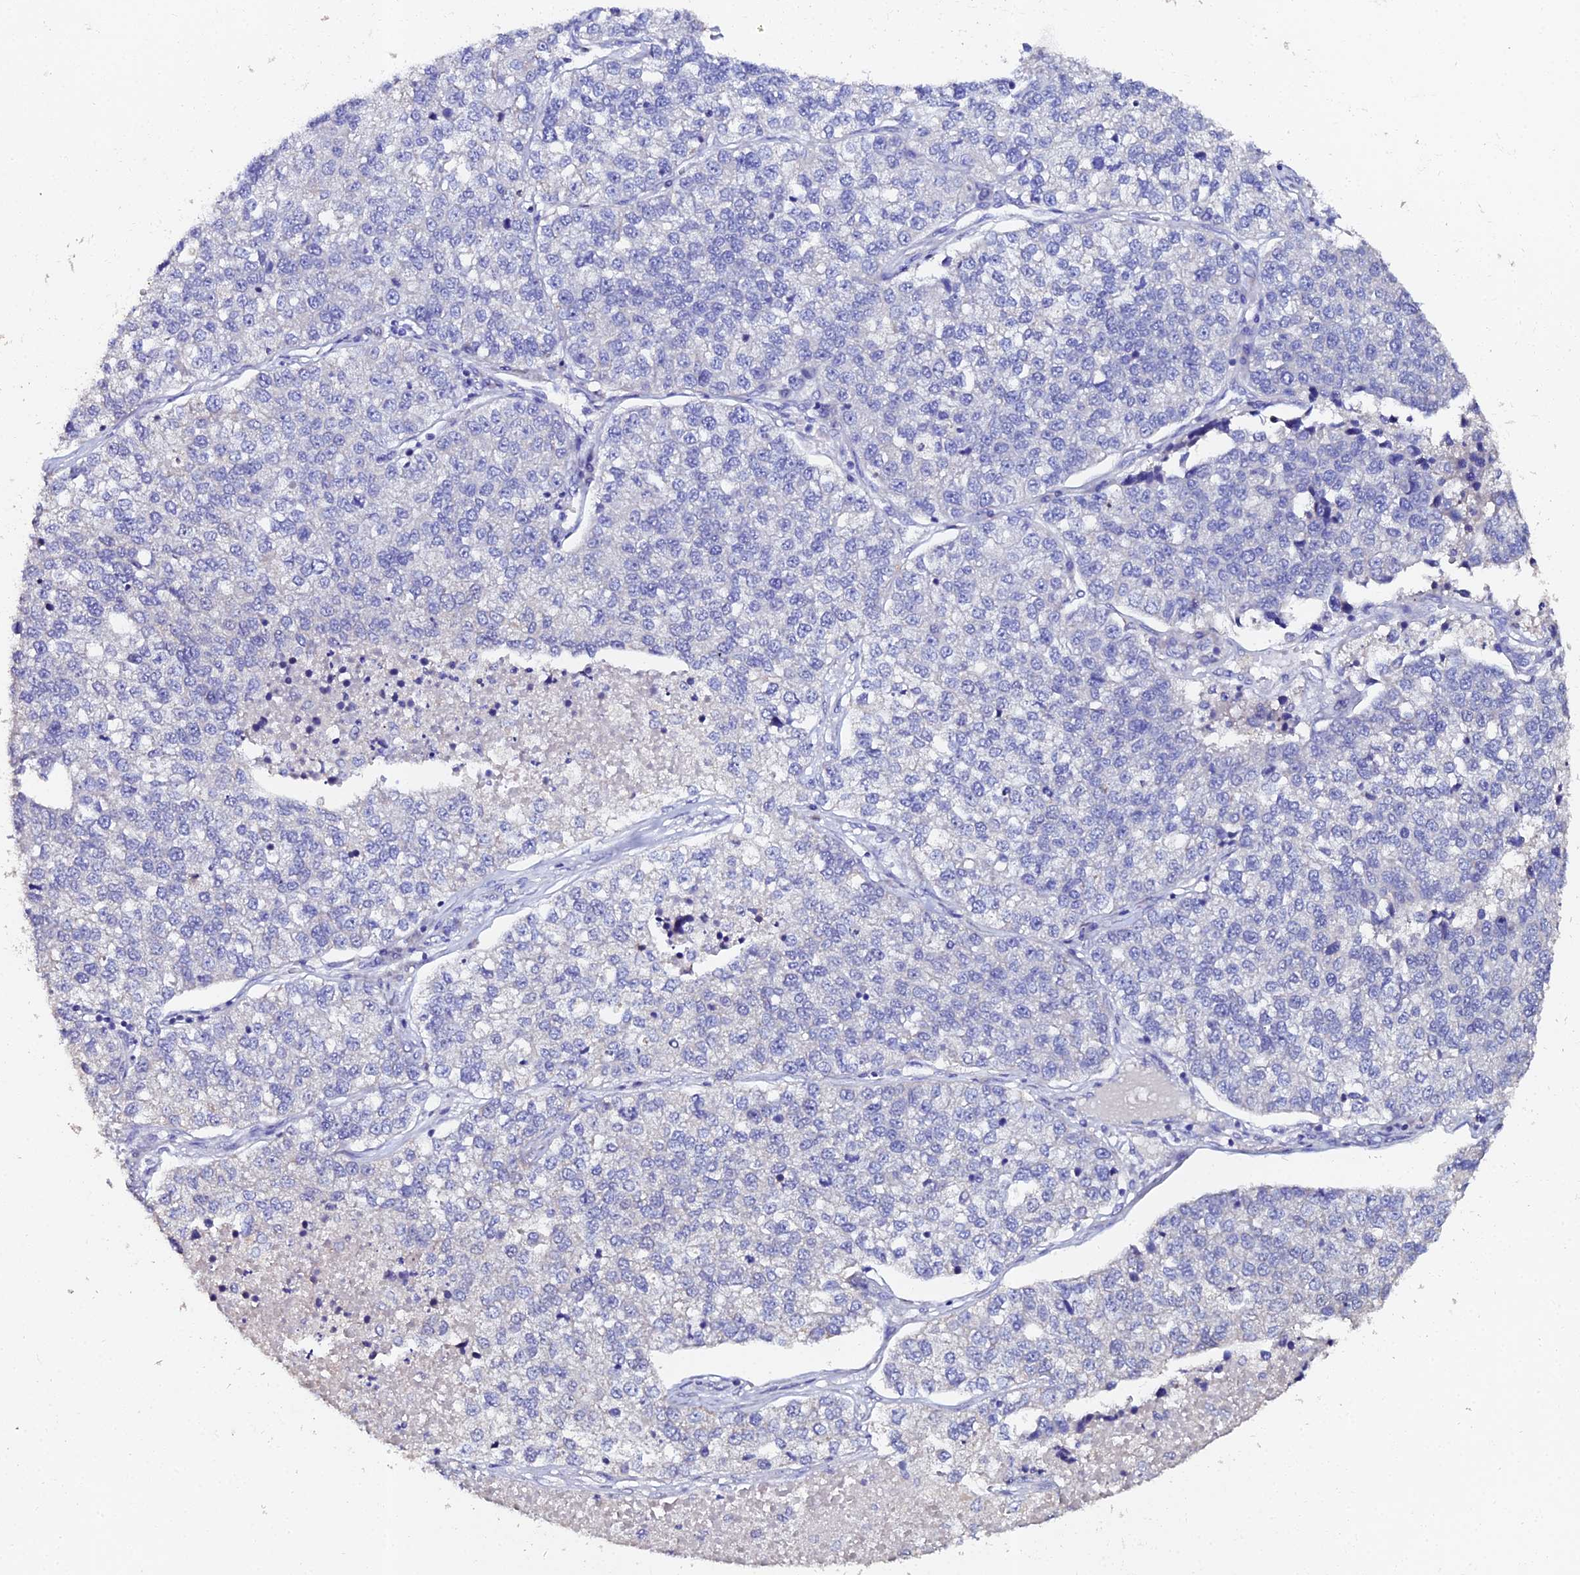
{"staining": {"intensity": "negative", "quantity": "none", "location": "none"}, "tissue": "lung cancer", "cell_type": "Tumor cells", "image_type": "cancer", "snomed": [{"axis": "morphology", "description": "Adenocarcinoma, NOS"}, {"axis": "topography", "description": "Lung"}], "caption": "A micrograph of lung cancer (adenocarcinoma) stained for a protein displays no brown staining in tumor cells.", "gene": "ESRRG", "patient": {"sex": "male", "age": 49}}